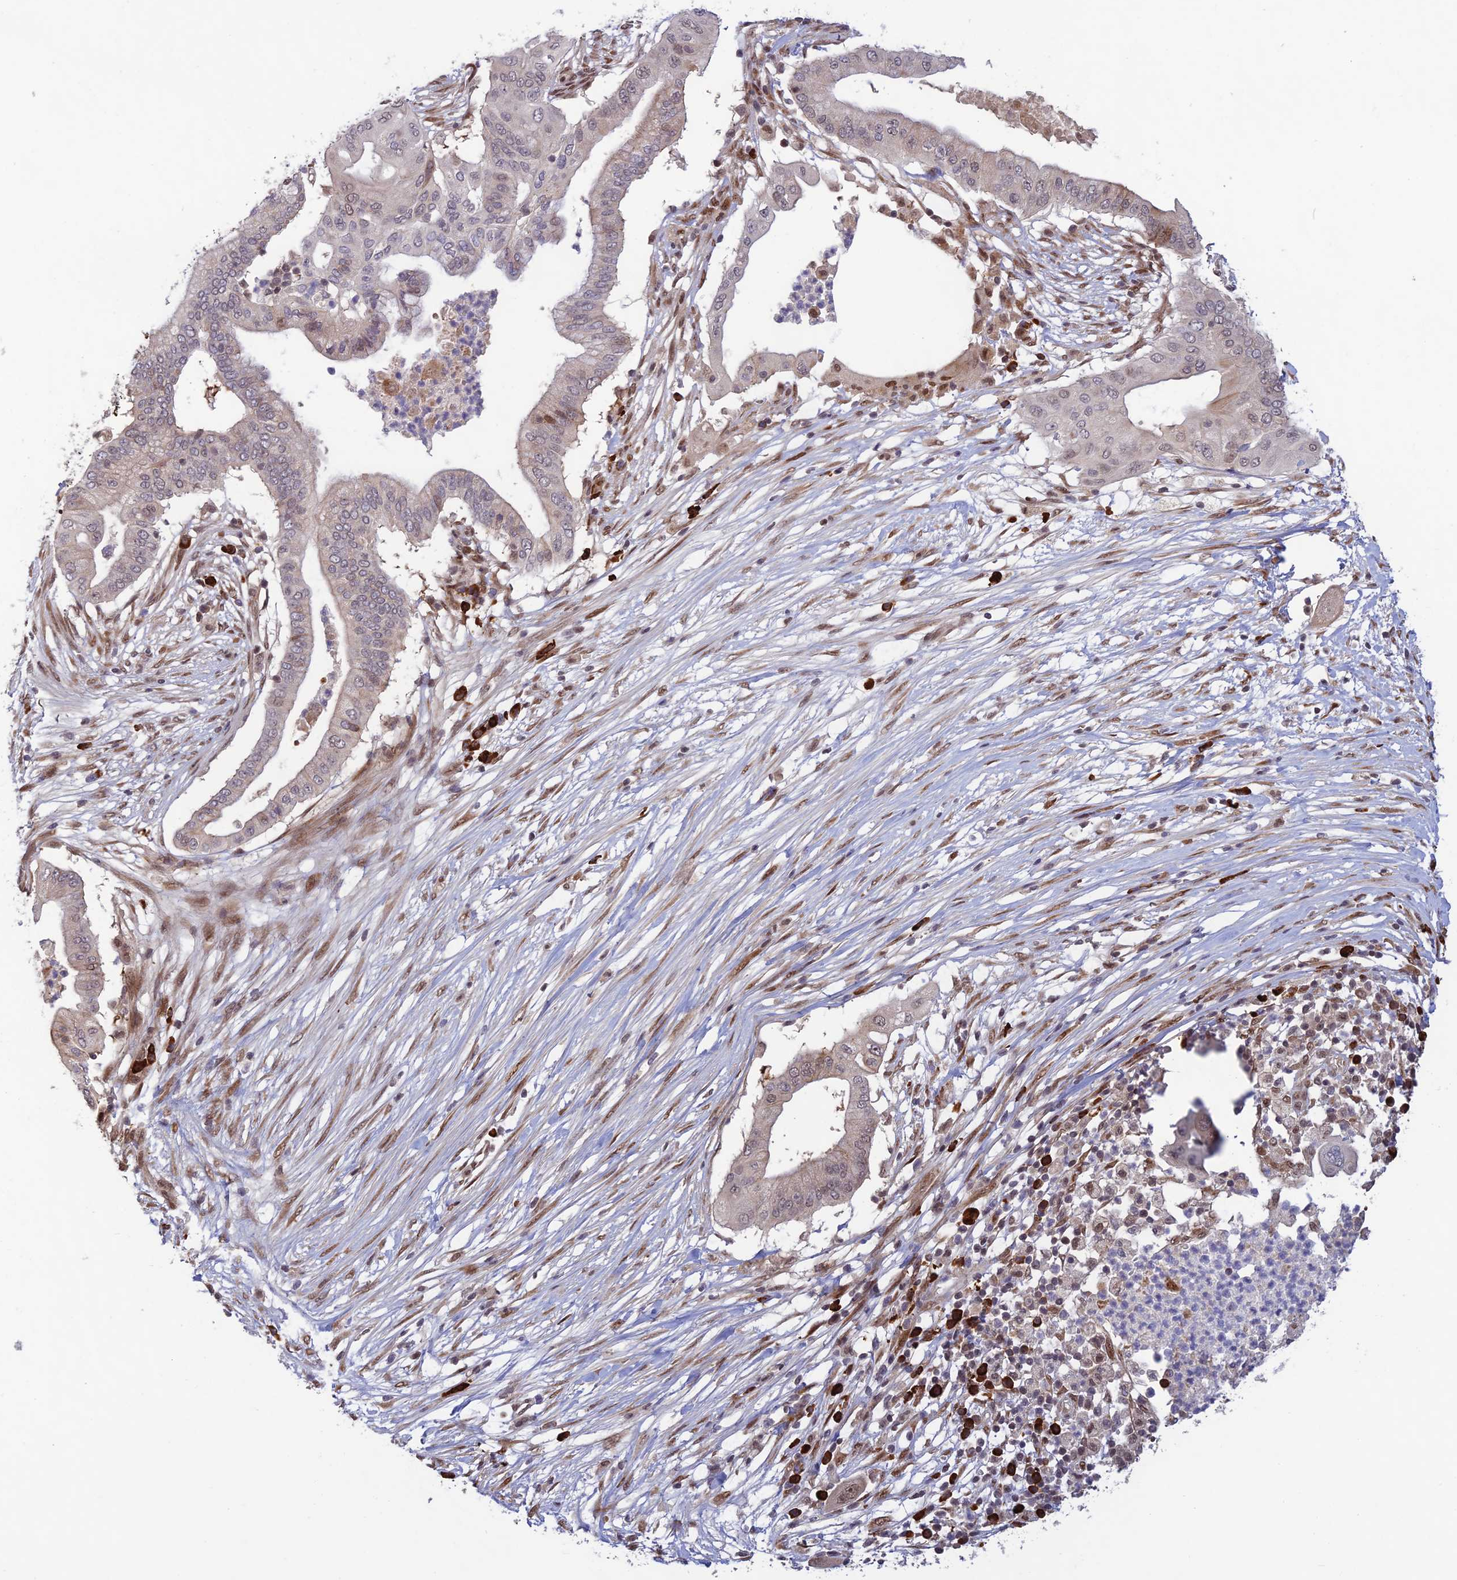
{"staining": {"intensity": "weak", "quantity": "<25%", "location": "nuclear"}, "tissue": "pancreatic cancer", "cell_type": "Tumor cells", "image_type": "cancer", "snomed": [{"axis": "morphology", "description": "Adenocarcinoma, NOS"}, {"axis": "topography", "description": "Pancreas"}], "caption": "DAB immunohistochemical staining of pancreatic cancer (adenocarcinoma) demonstrates no significant staining in tumor cells.", "gene": "ZNF565", "patient": {"sex": "male", "age": 68}}